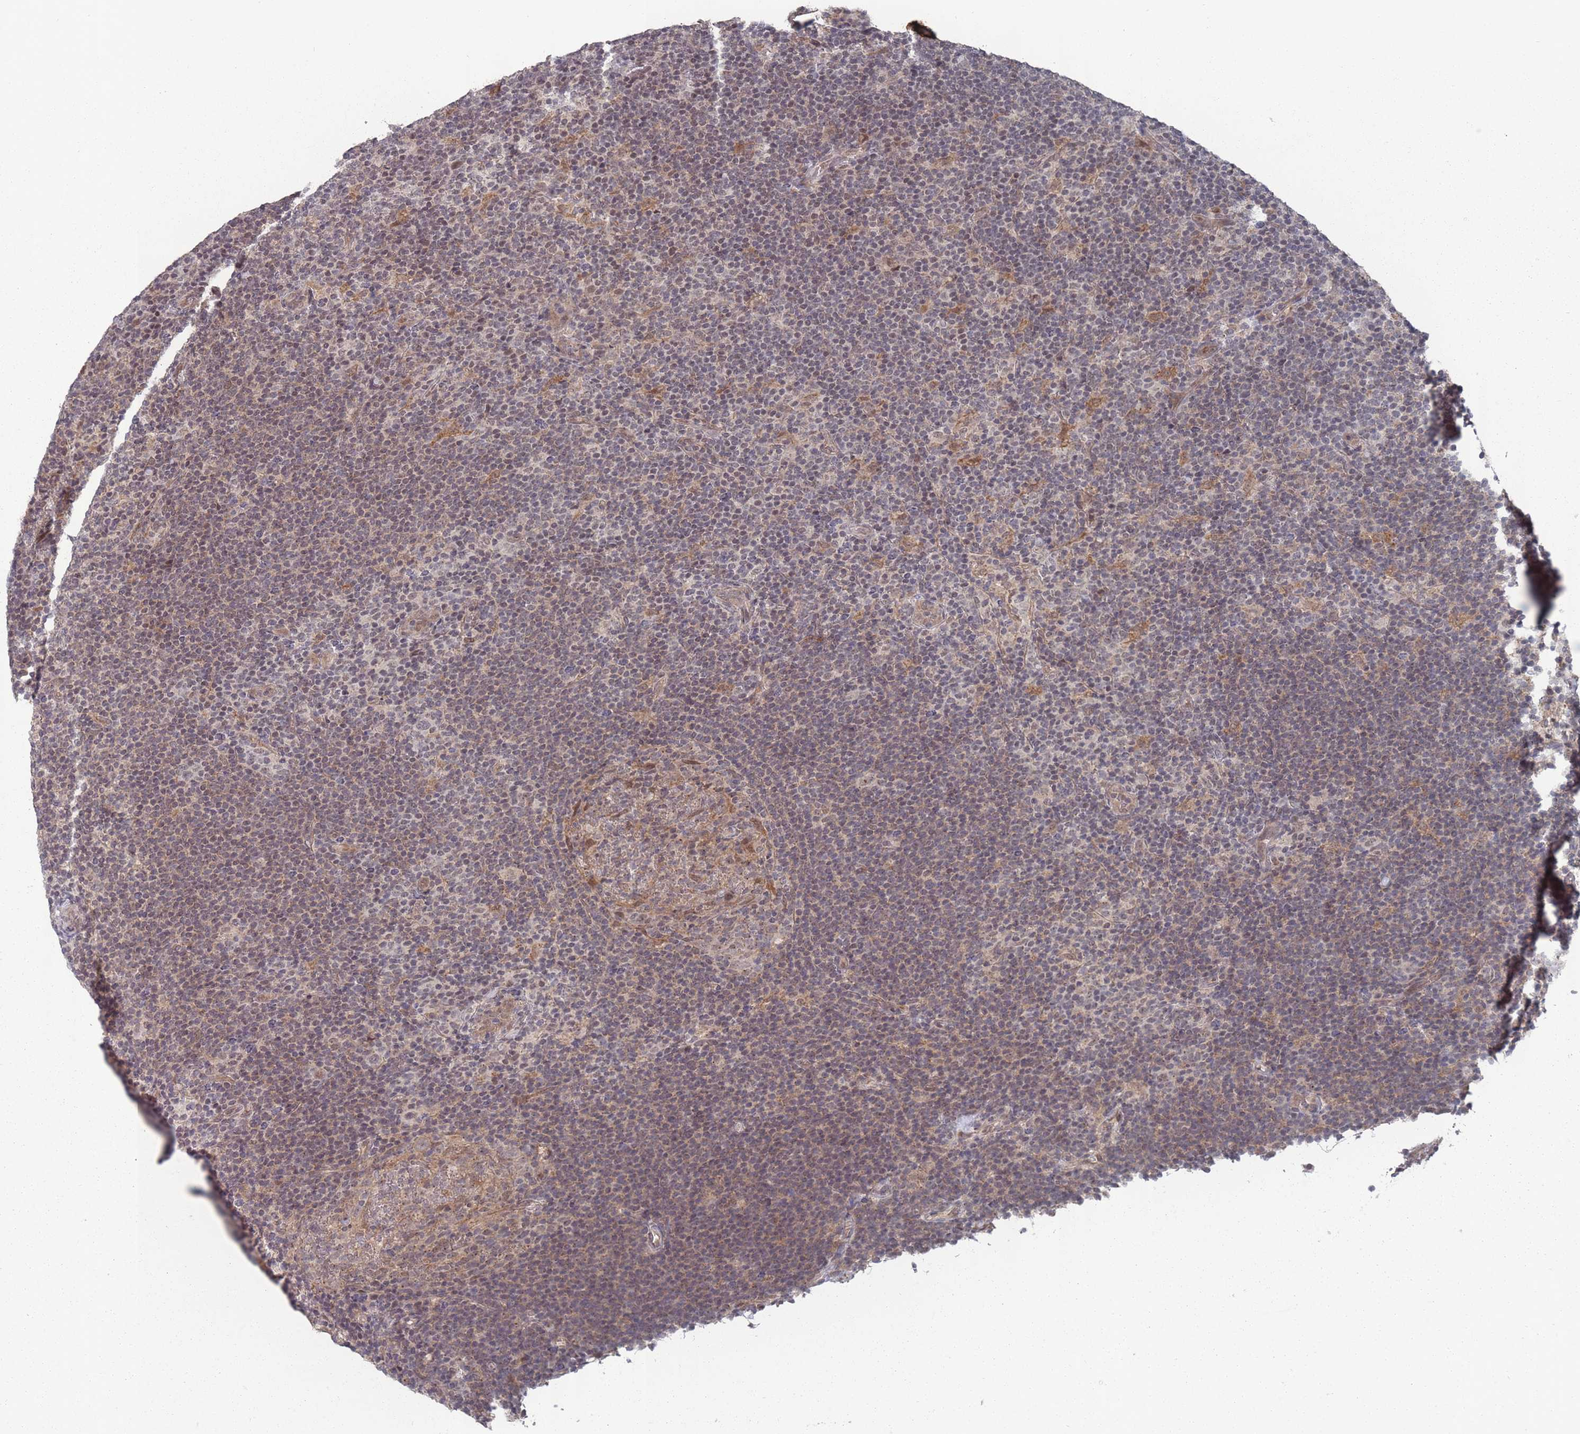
{"staining": {"intensity": "weak", "quantity": "25%-75%", "location": "nuclear"}, "tissue": "lymphoma", "cell_type": "Tumor cells", "image_type": "cancer", "snomed": [{"axis": "morphology", "description": "Hodgkin's disease, NOS"}, {"axis": "topography", "description": "Lymph node"}], "caption": "Lymphoma was stained to show a protein in brown. There is low levels of weak nuclear positivity in approximately 25%-75% of tumor cells.", "gene": "CNTRL", "patient": {"sex": "female", "age": 57}}